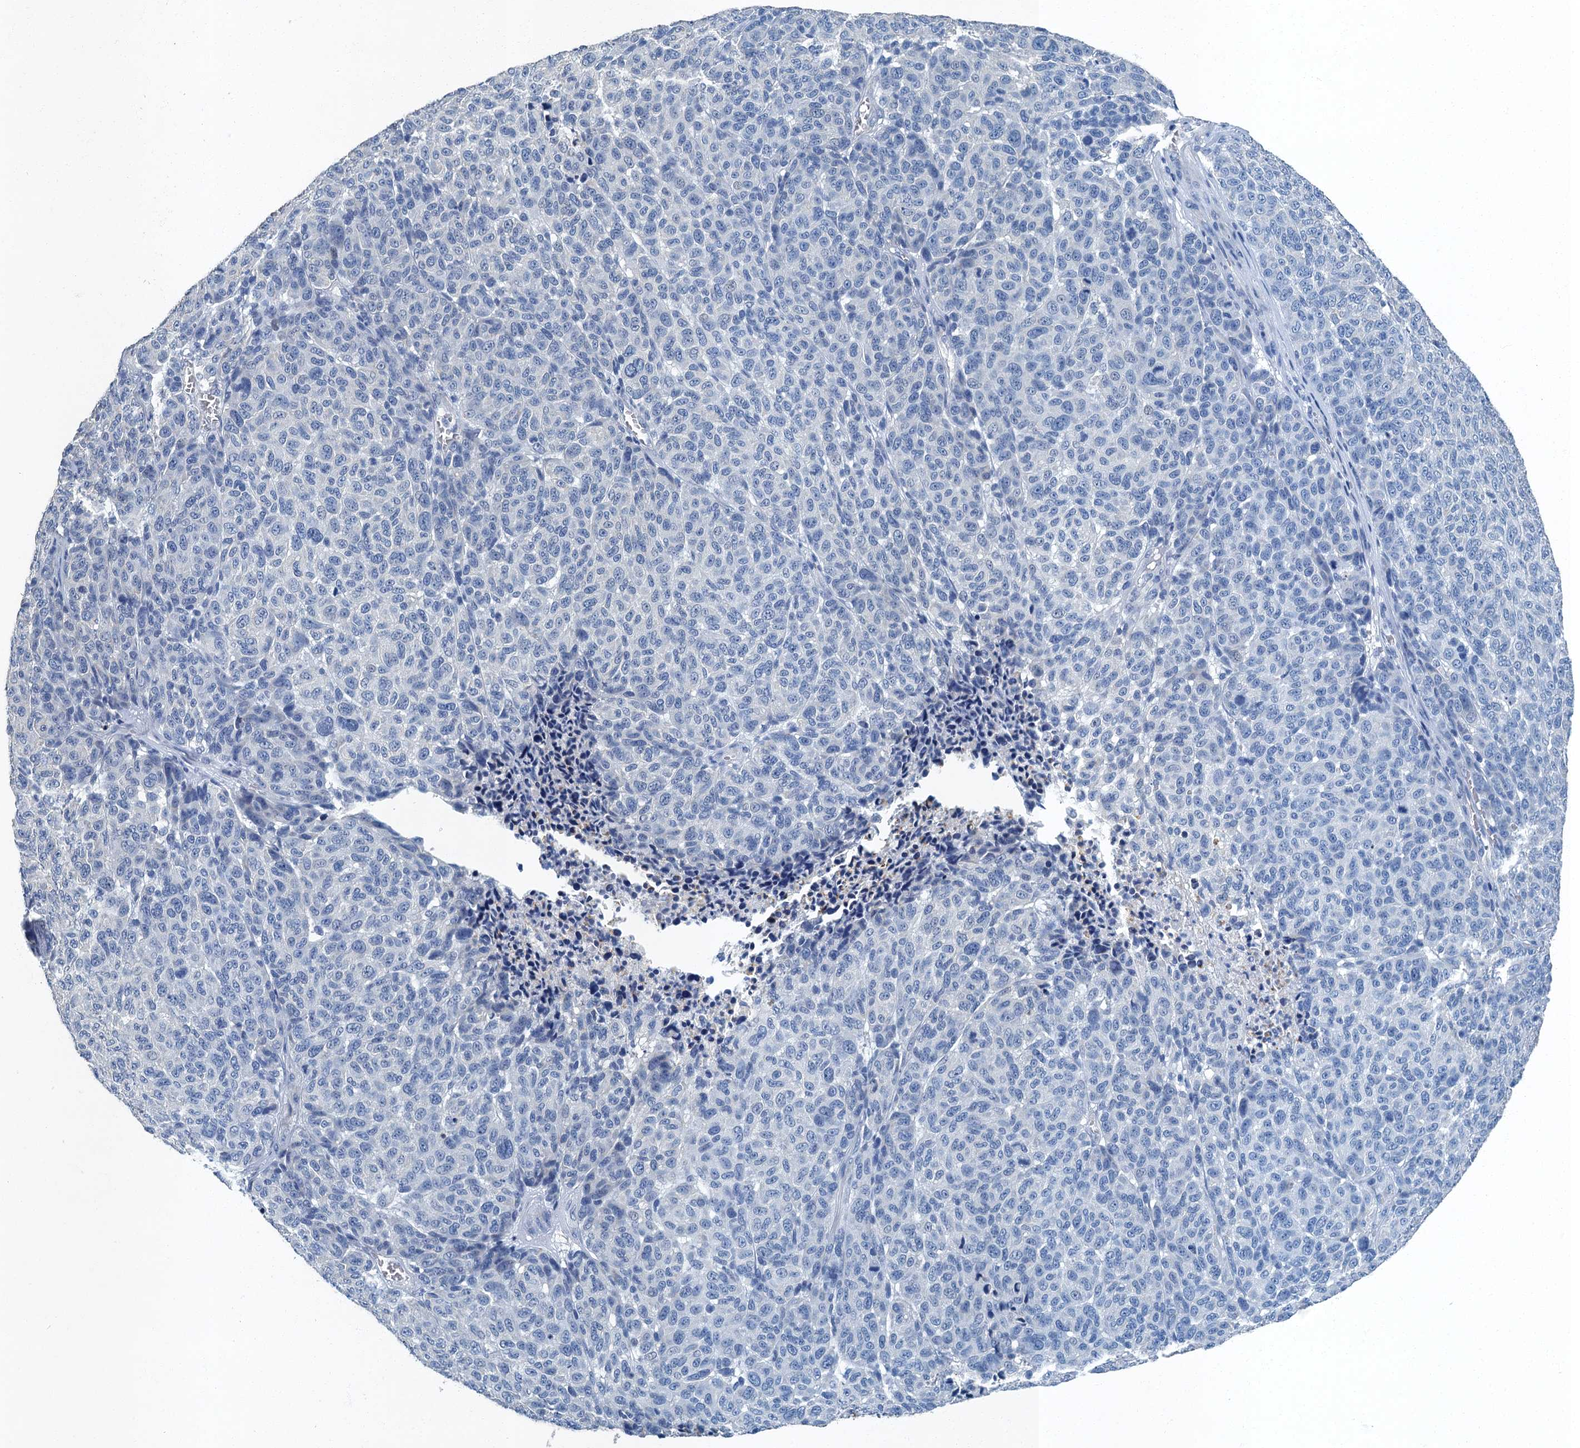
{"staining": {"intensity": "negative", "quantity": "none", "location": "none"}, "tissue": "melanoma", "cell_type": "Tumor cells", "image_type": "cancer", "snomed": [{"axis": "morphology", "description": "Malignant melanoma, NOS"}, {"axis": "topography", "description": "Skin"}], "caption": "Tumor cells show no significant protein expression in melanoma. (Stains: DAB immunohistochemistry (IHC) with hematoxylin counter stain, Microscopy: brightfield microscopy at high magnification).", "gene": "GADL1", "patient": {"sex": "male", "age": 49}}